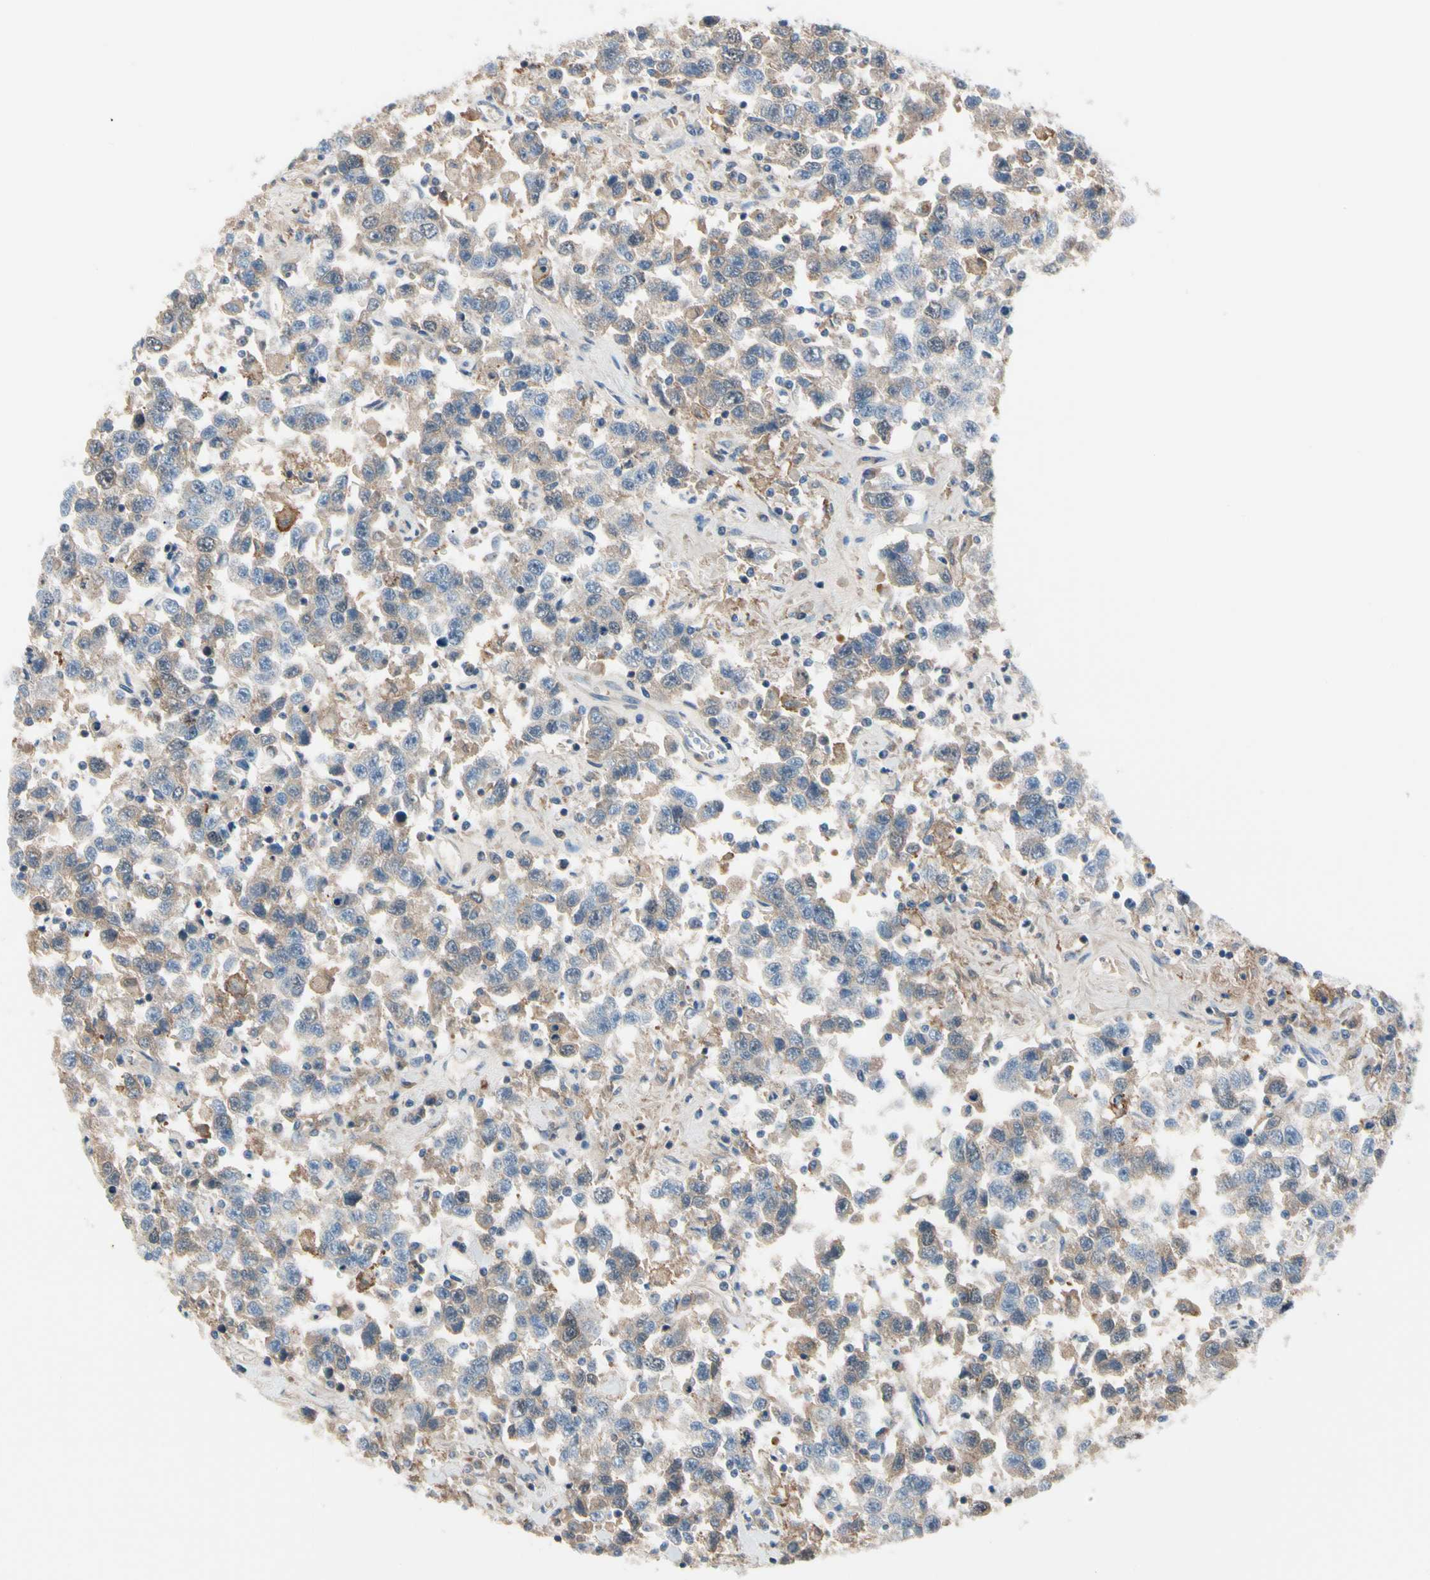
{"staining": {"intensity": "weak", "quantity": "<25%", "location": "cytoplasmic/membranous"}, "tissue": "testis cancer", "cell_type": "Tumor cells", "image_type": "cancer", "snomed": [{"axis": "morphology", "description": "Seminoma, NOS"}, {"axis": "topography", "description": "Testis"}], "caption": "Immunohistochemistry image of human testis cancer (seminoma) stained for a protein (brown), which displays no positivity in tumor cells.", "gene": "HJURP", "patient": {"sex": "male", "age": 41}}